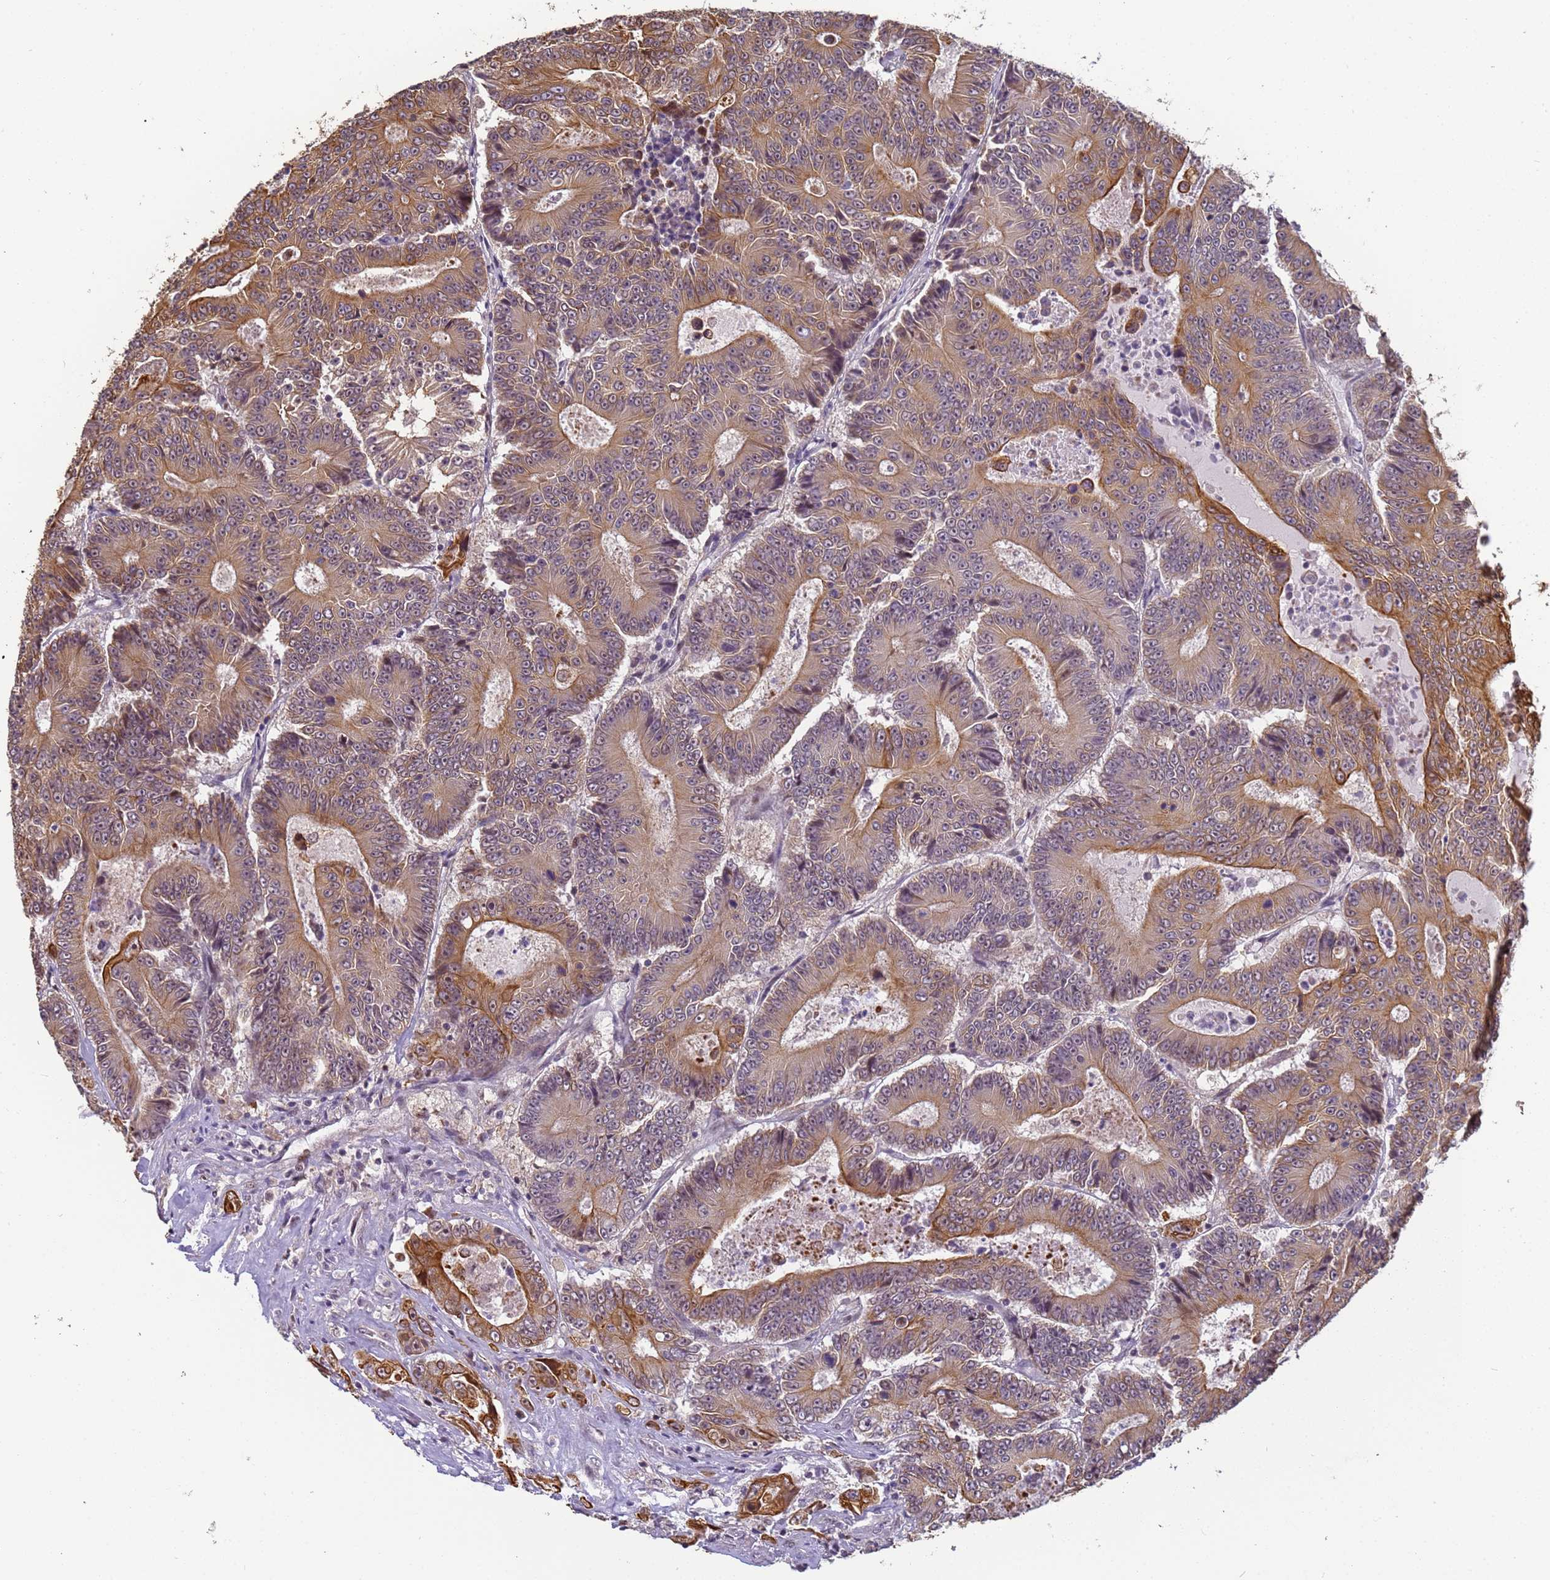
{"staining": {"intensity": "moderate", "quantity": ">75%", "location": "cytoplasmic/membranous"}, "tissue": "colorectal cancer", "cell_type": "Tumor cells", "image_type": "cancer", "snomed": [{"axis": "morphology", "description": "Adenocarcinoma, NOS"}, {"axis": "topography", "description": "Colon"}], "caption": "IHC of colorectal cancer (adenocarcinoma) displays medium levels of moderate cytoplasmic/membranous positivity in approximately >75% of tumor cells. Immunohistochemistry (ihc) stains the protein in brown and the nuclei are stained blue.", "gene": "VWA3A", "patient": {"sex": "male", "age": 83}}